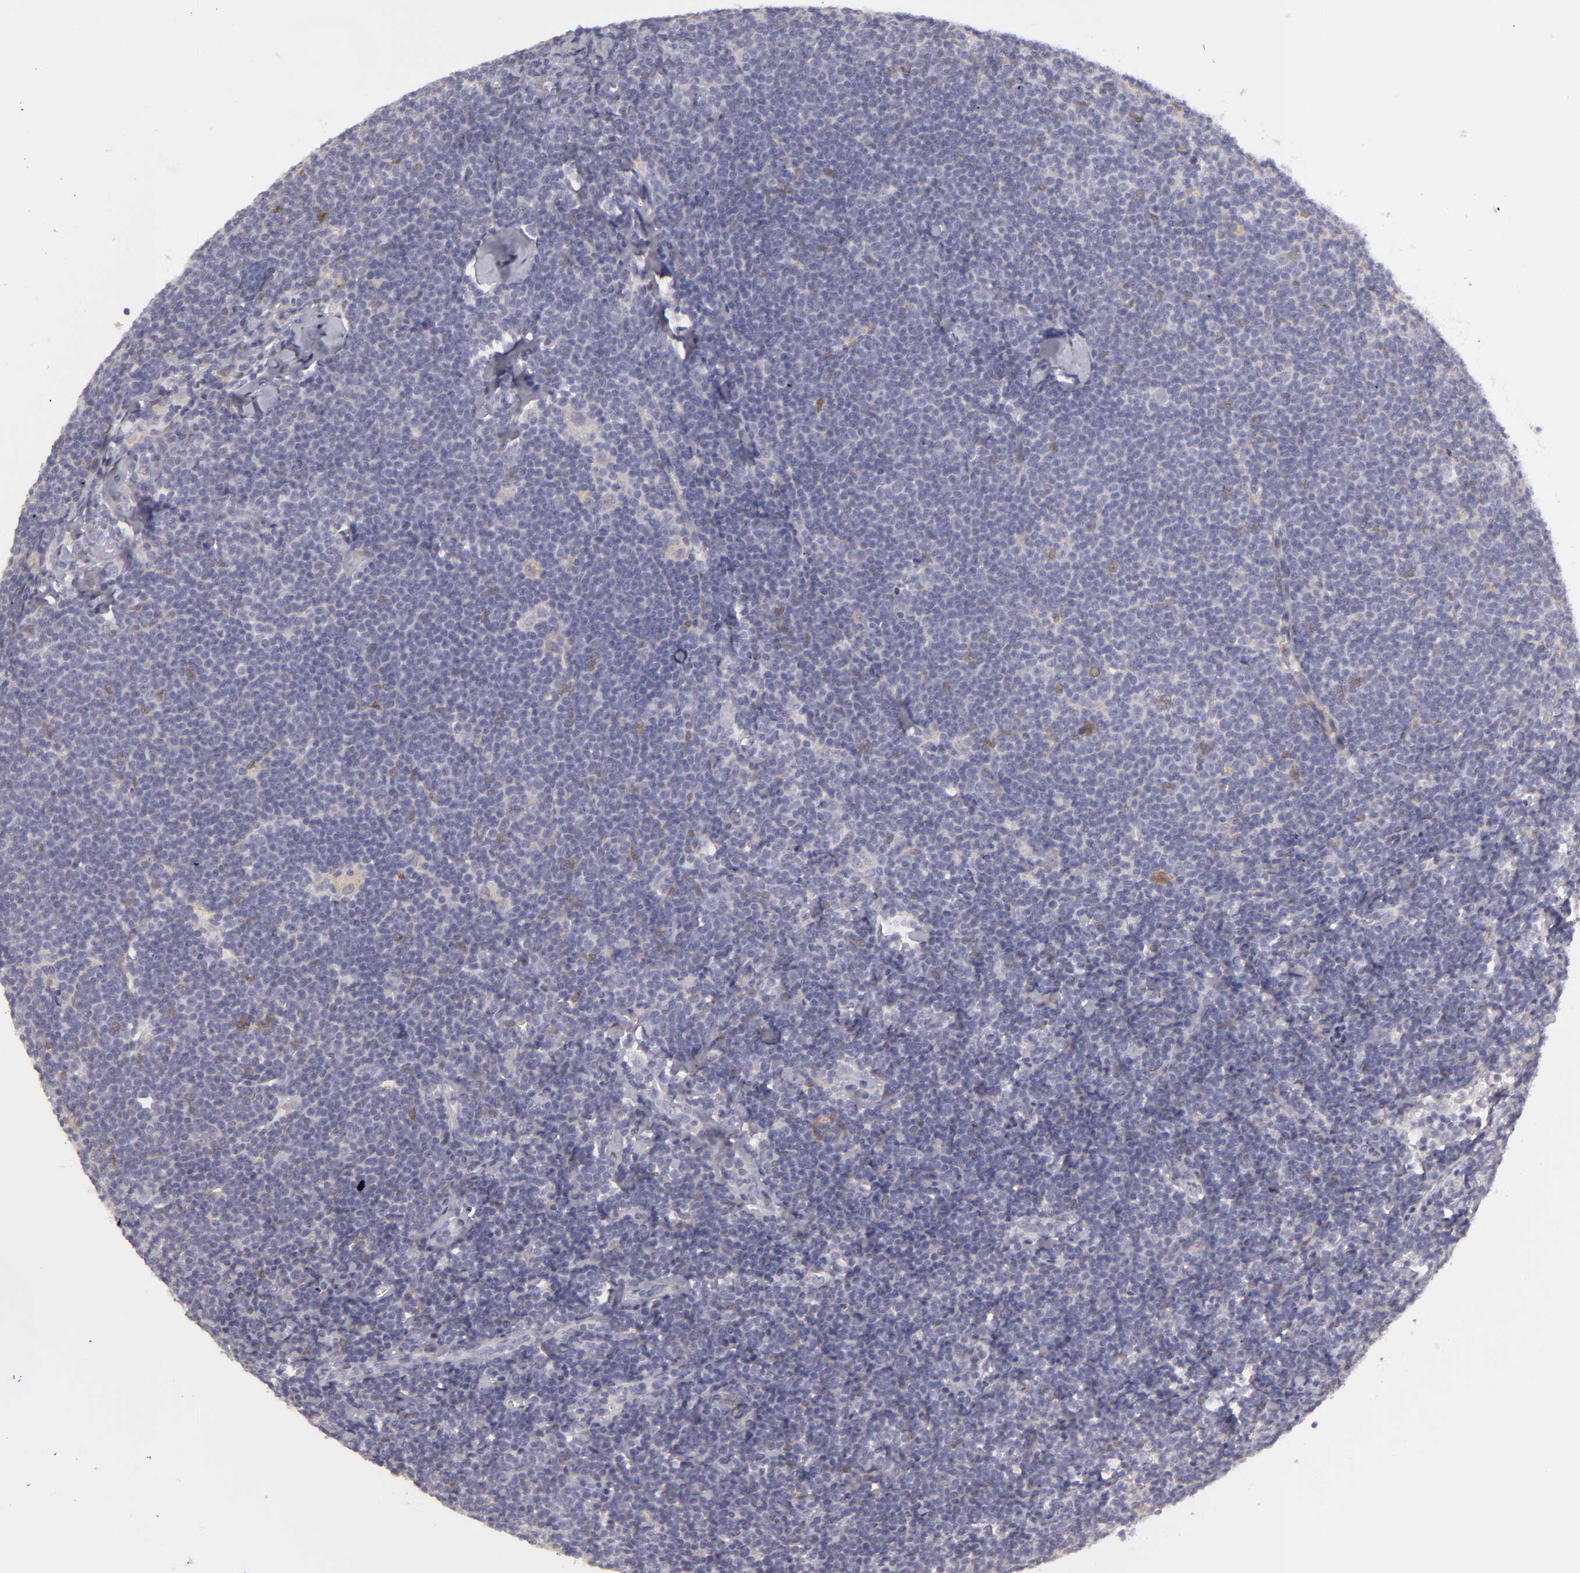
{"staining": {"intensity": "negative", "quantity": "none", "location": "none"}, "tissue": "lymphoma", "cell_type": "Tumor cells", "image_type": "cancer", "snomed": [{"axis": "morphology", "description": "Malignant lymphoma, non-Hodgkin's type, Low grade"}, {"axis": "topography", "description": "Lymph node"}], "caption": "This is a photomicrograph of immunohistochemistry (IHC) staining of low-grade malignant lymphoma, non-Hodgkin's type, which shows no positivity in tumor cells.", "gene": "EFS", "patient": {"sex": "male", "age": 65}}